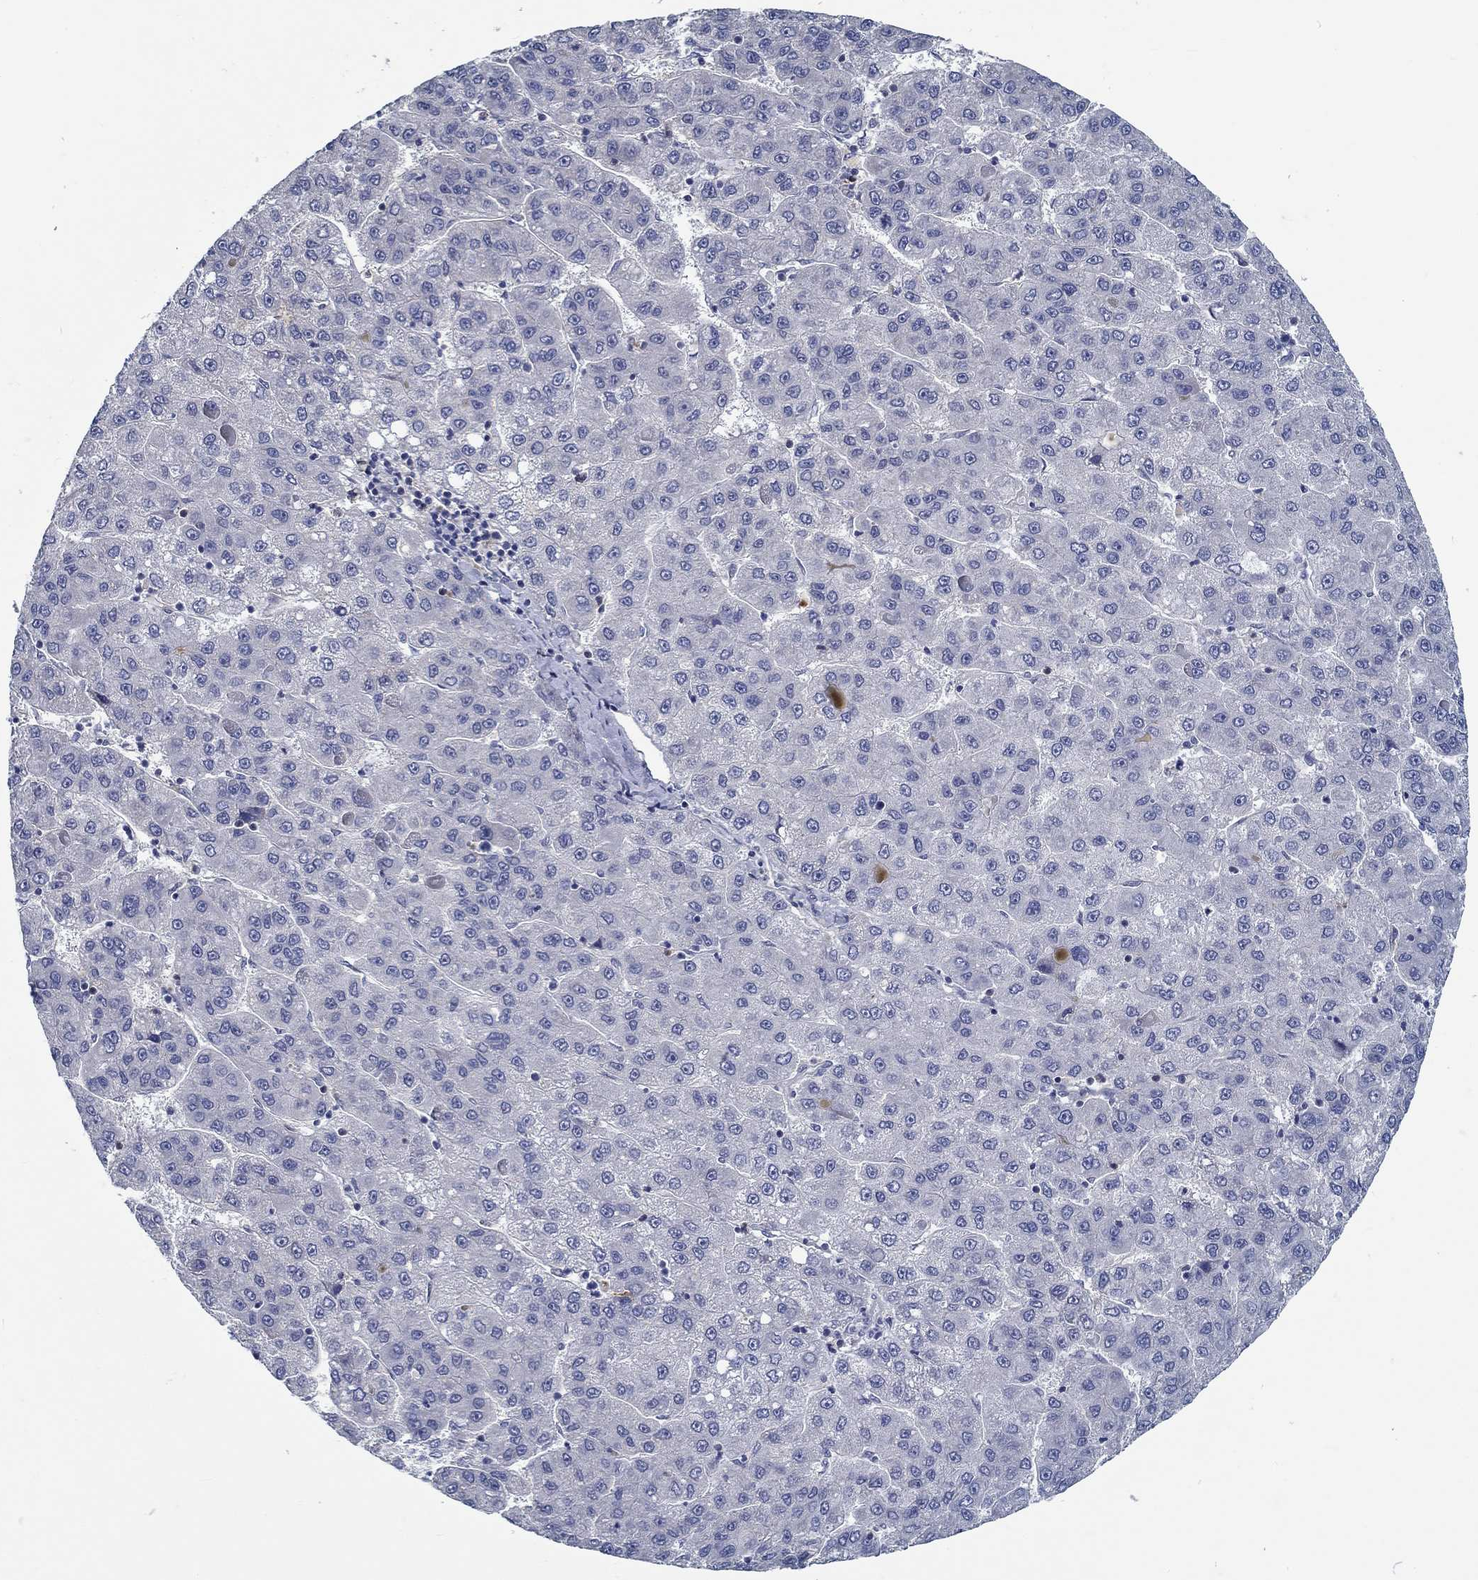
{"staining": {"intensity": "negative", "quantity": "none", "location": "none"}, "tissue": "liver cancer", "cell_type": "Tumor cells", "image_type": "cancer", "snomed": [{"axis": "morphology", "description": "Carcinoma, Hepatocellular, NOS"}, {"axis": "topography", "description": "Liver"}], "caption": "Immunohistochemical staining of human liver cancer (hepatocellular carcinoma) displays no significant staining in tumor cells.", "gene": "MYBPC1", "patient": {"sex": "female", "age": 82}}